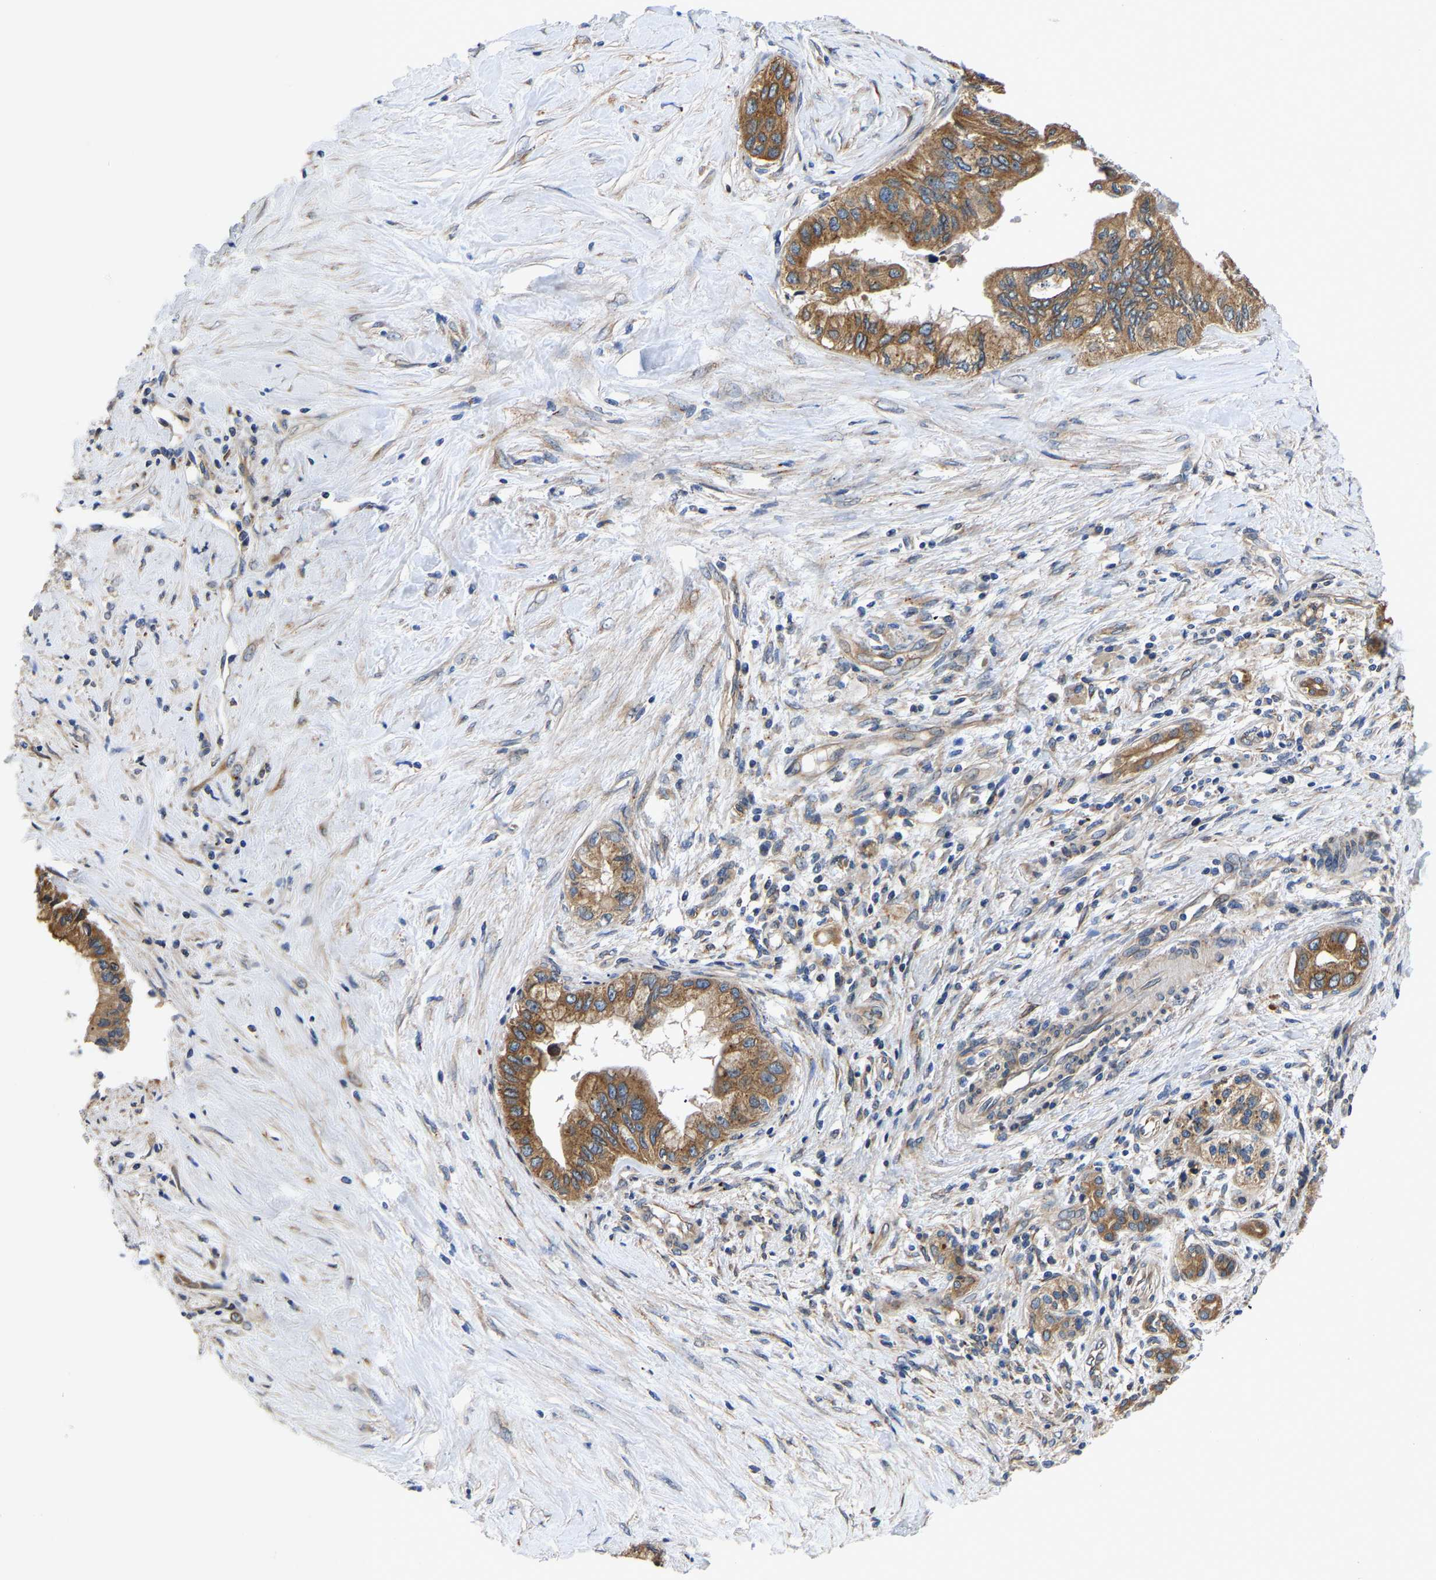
{"staining": {"intensity": "moderate", "quantity": ">75%", "location": "cytoplasmic/membranous"}, "tissue": "pancreatic cancer", "cell_type": "Tumor cells", "image_type": "cancer", "snomed": [{"axis": "morphology", "description": "Adenocarcinoma, NOS"}, {"axis": "topography", "description": "Pancreas"}], "caption": "The immunohistochemical stain shows moderate cytoplasmic/membranous positivity in tumor cells of pancreatic cancer tissue.", "gene": "ARL6IP5", "patient": {"sex": "female", "age": 73}}